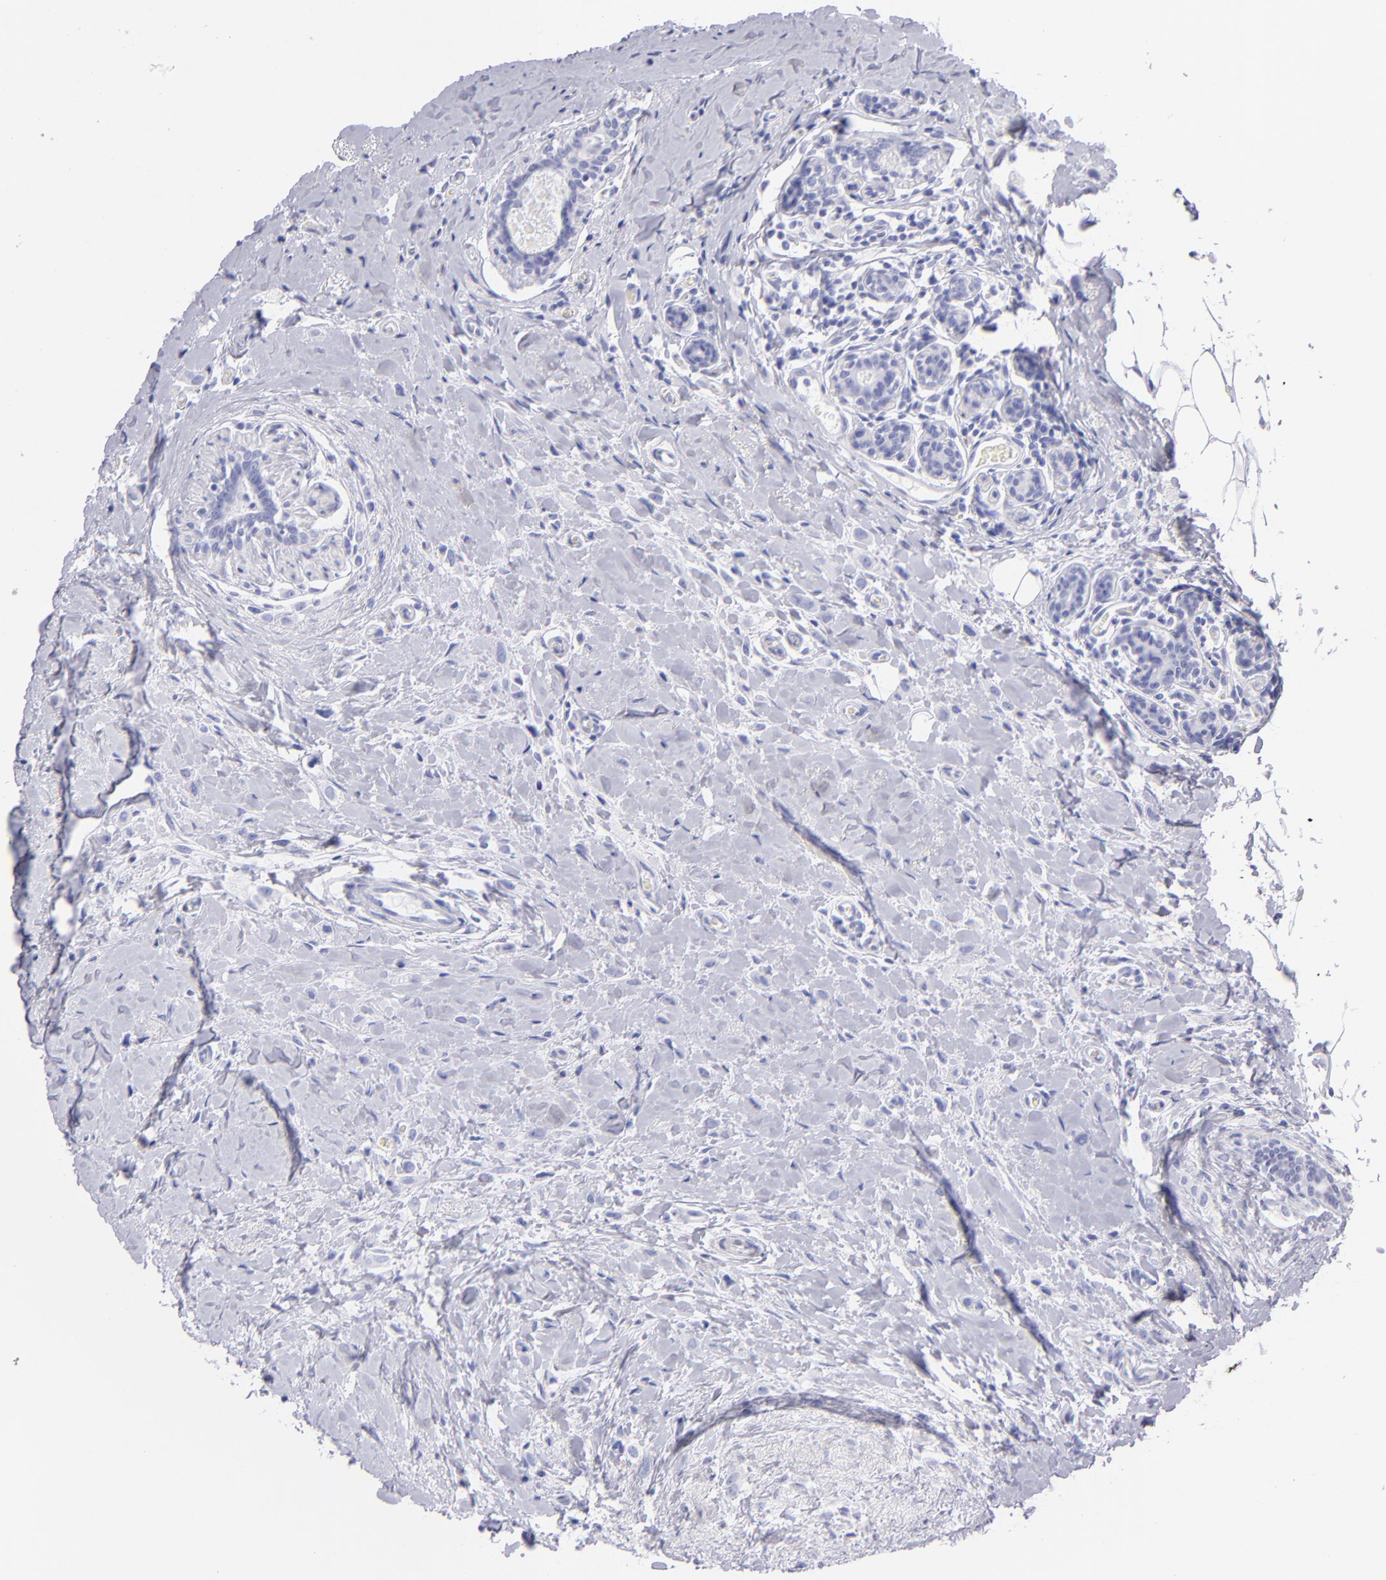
{"staining": {"intensity": "negative", "quantity": "none", "location": "none"}, "tissue": "breast cancer", "cell_type": "Tumor cells", "image_type": "cancer", "snomed": [{"axis": "morphology", "description": "Lobular carcinoma"}, {"axis": "topography", "description": "Breast"}], "caption": "Tumor cells are negative for brown protein staining in breast lobular carcinoma.", "gene": "PRPH", "patient": {"sex": "female", "age": 57}}